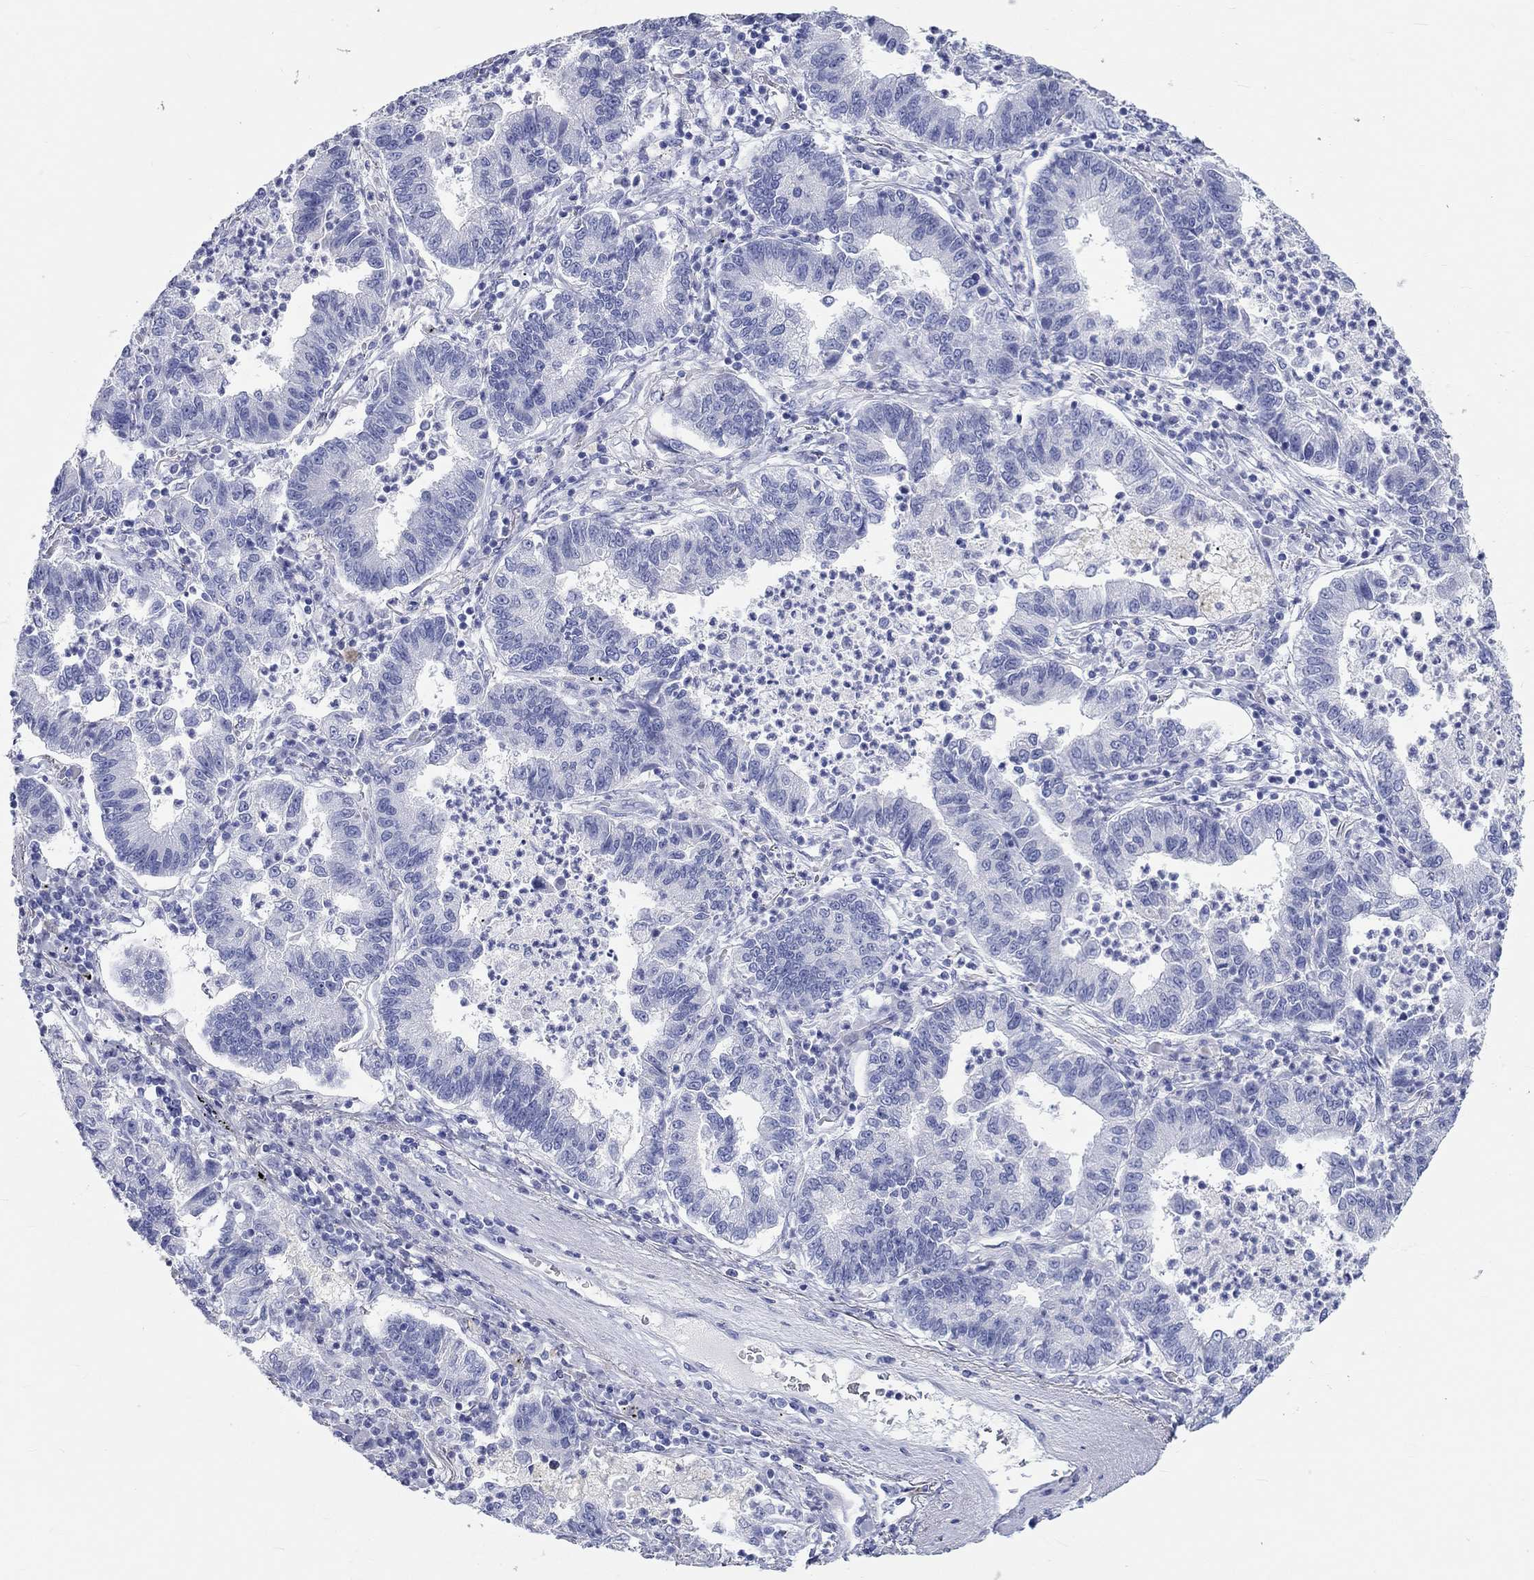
{"staining": {"intensity": "negative", "quantity": "none", "location": "none"}, "tissue": "lung cancer", "cell_type": "Tumor cells", "image_type": "cancer", "snomed": [{"axis": "morphology", "description": "Adenocarcinoma, NOS"}, {"axis": "topography", "description": "Lung"}], "caption": "The photomicrograph displays no staining of tumor cells in lung adenocarcinoma.", "gene": "SPATA9", "patient": {"sex": "female", "age": 57}}